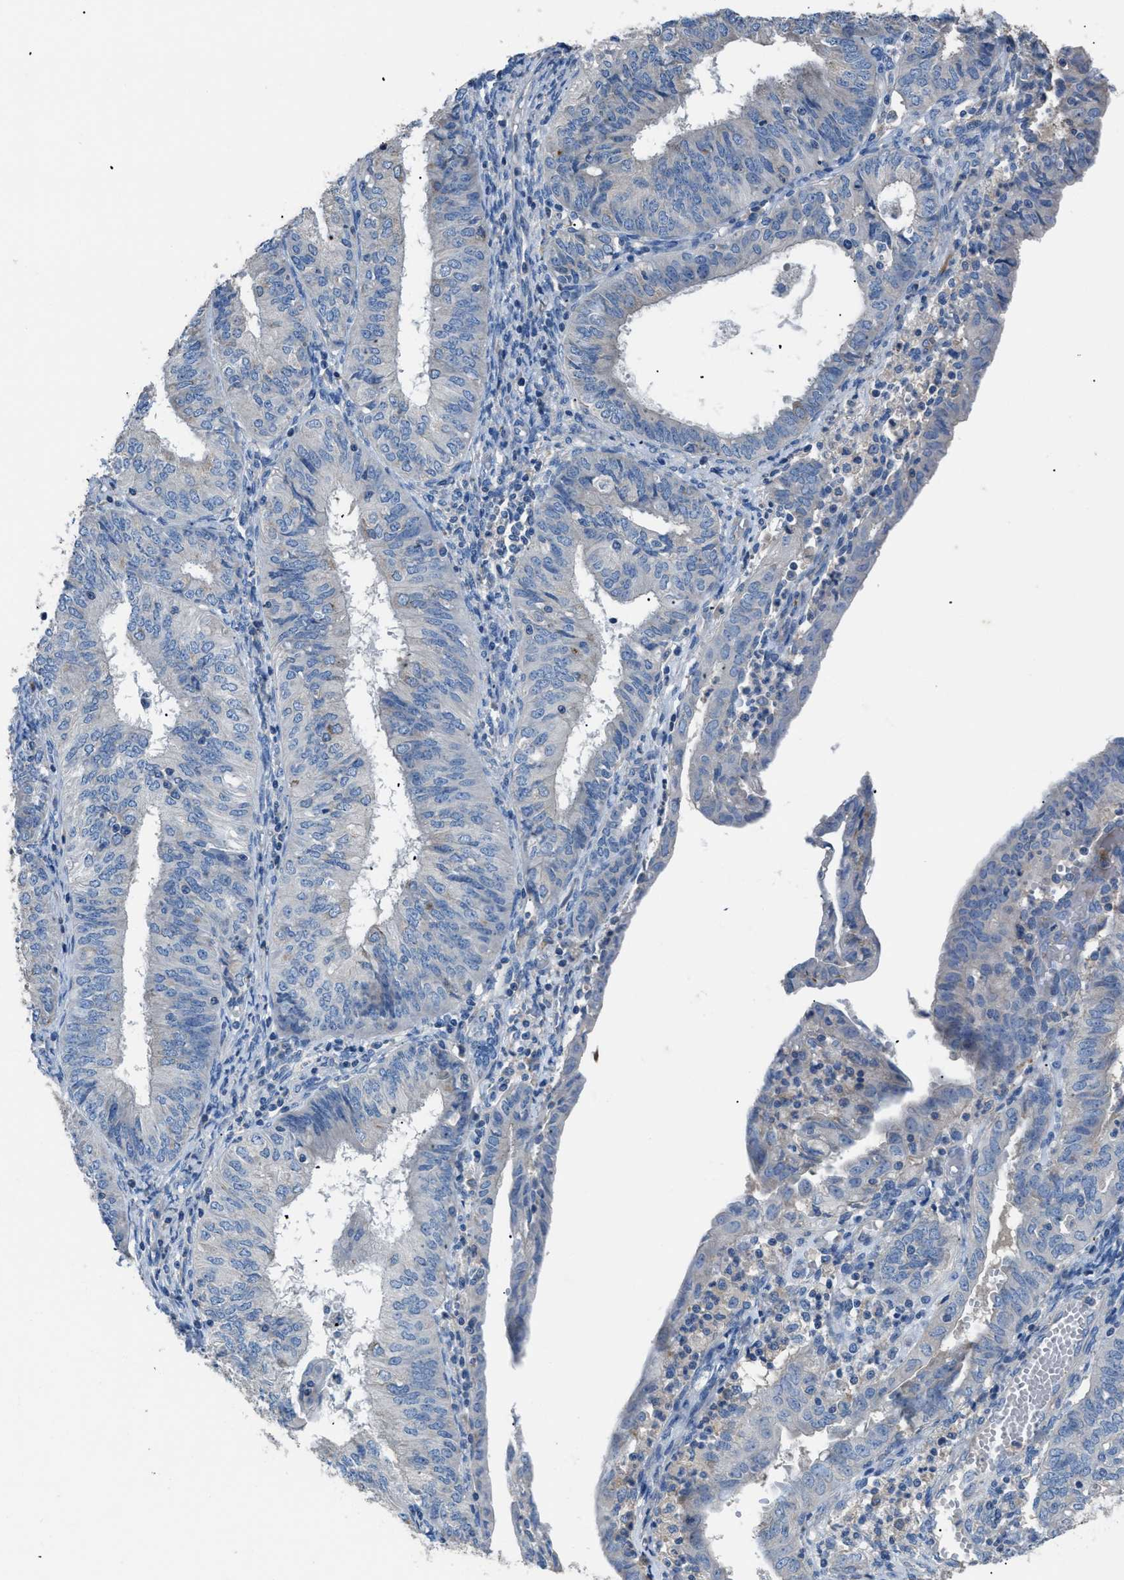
{"staining": {"intensity": "negative", "quantity": "none", "location": "none"}, "tissue": "endometrial cancer", "cell_type": "Tumor cells", "image_type": "cancer", "snomed": [{"axis": "morphology", "description": "Adenocarcinoma, NOS"}, {"axis": "topography", "description": "Endometrium"}], "caption": "Endometrial adenocarcinoma was stained to show a protein in brown. There is no significant expression in tumor cells. (DAB (3,3'-diaminobenzidine) immunohistochemistry with hematoxylin counter stain).", "gene": "SGCZ", "patient": {"sex": "female", "age": 58}}